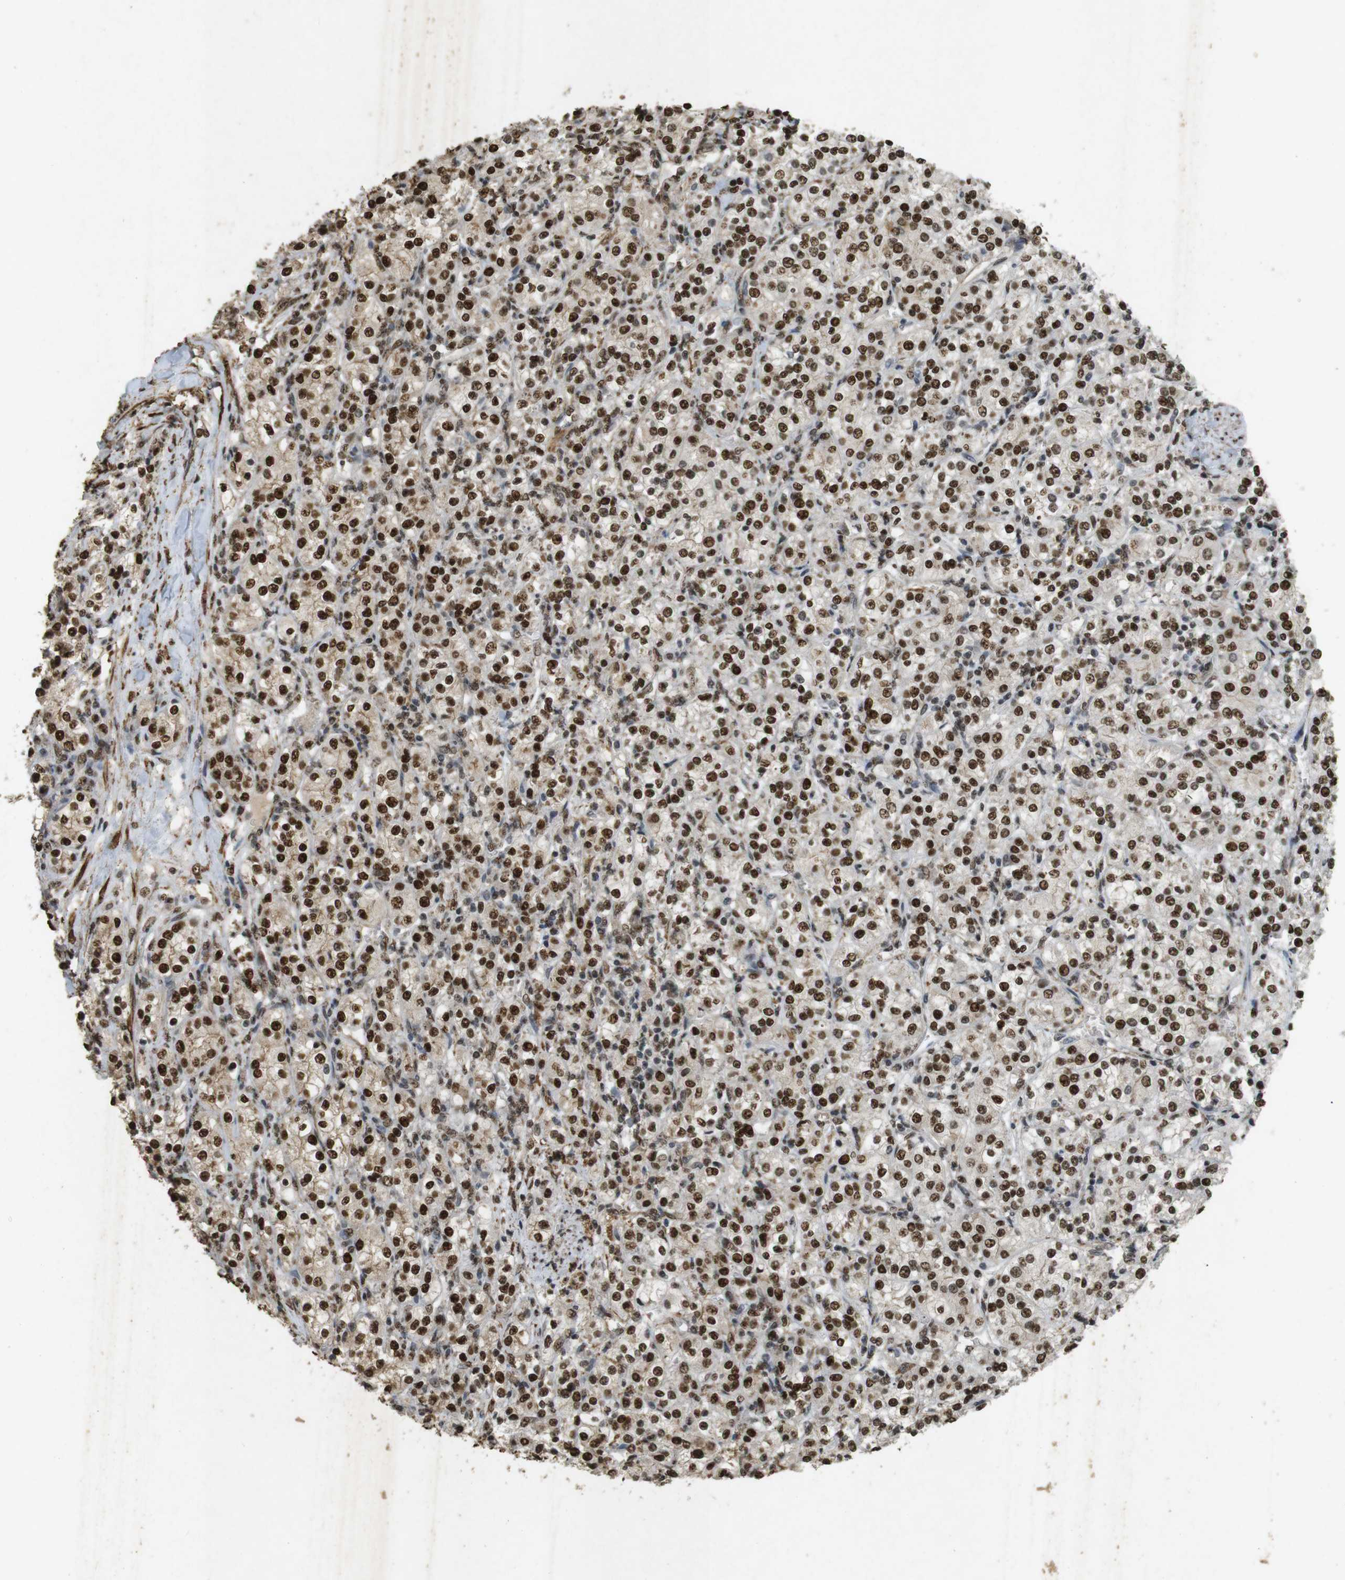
{"staining": {"intensity": "strong", "quantity": ">75%", "location": "nuclear"}, "tissue": "renal cancer", "cell_type": "Tumor cells", "image_type": "cancer", "snomed": [{"axis": "morphology", "description": "Adenocarcinoma, NOS"}, {"axis": "topography", "description": "Kidney"}], "caption": "Brown immunohistochemical staining in adenocarcinoma (renal) exhibits strong nuclear staining in about >75% of tumor cells.", "gene": "GATA4", "patient": {"sex": "male", "age": 77}}